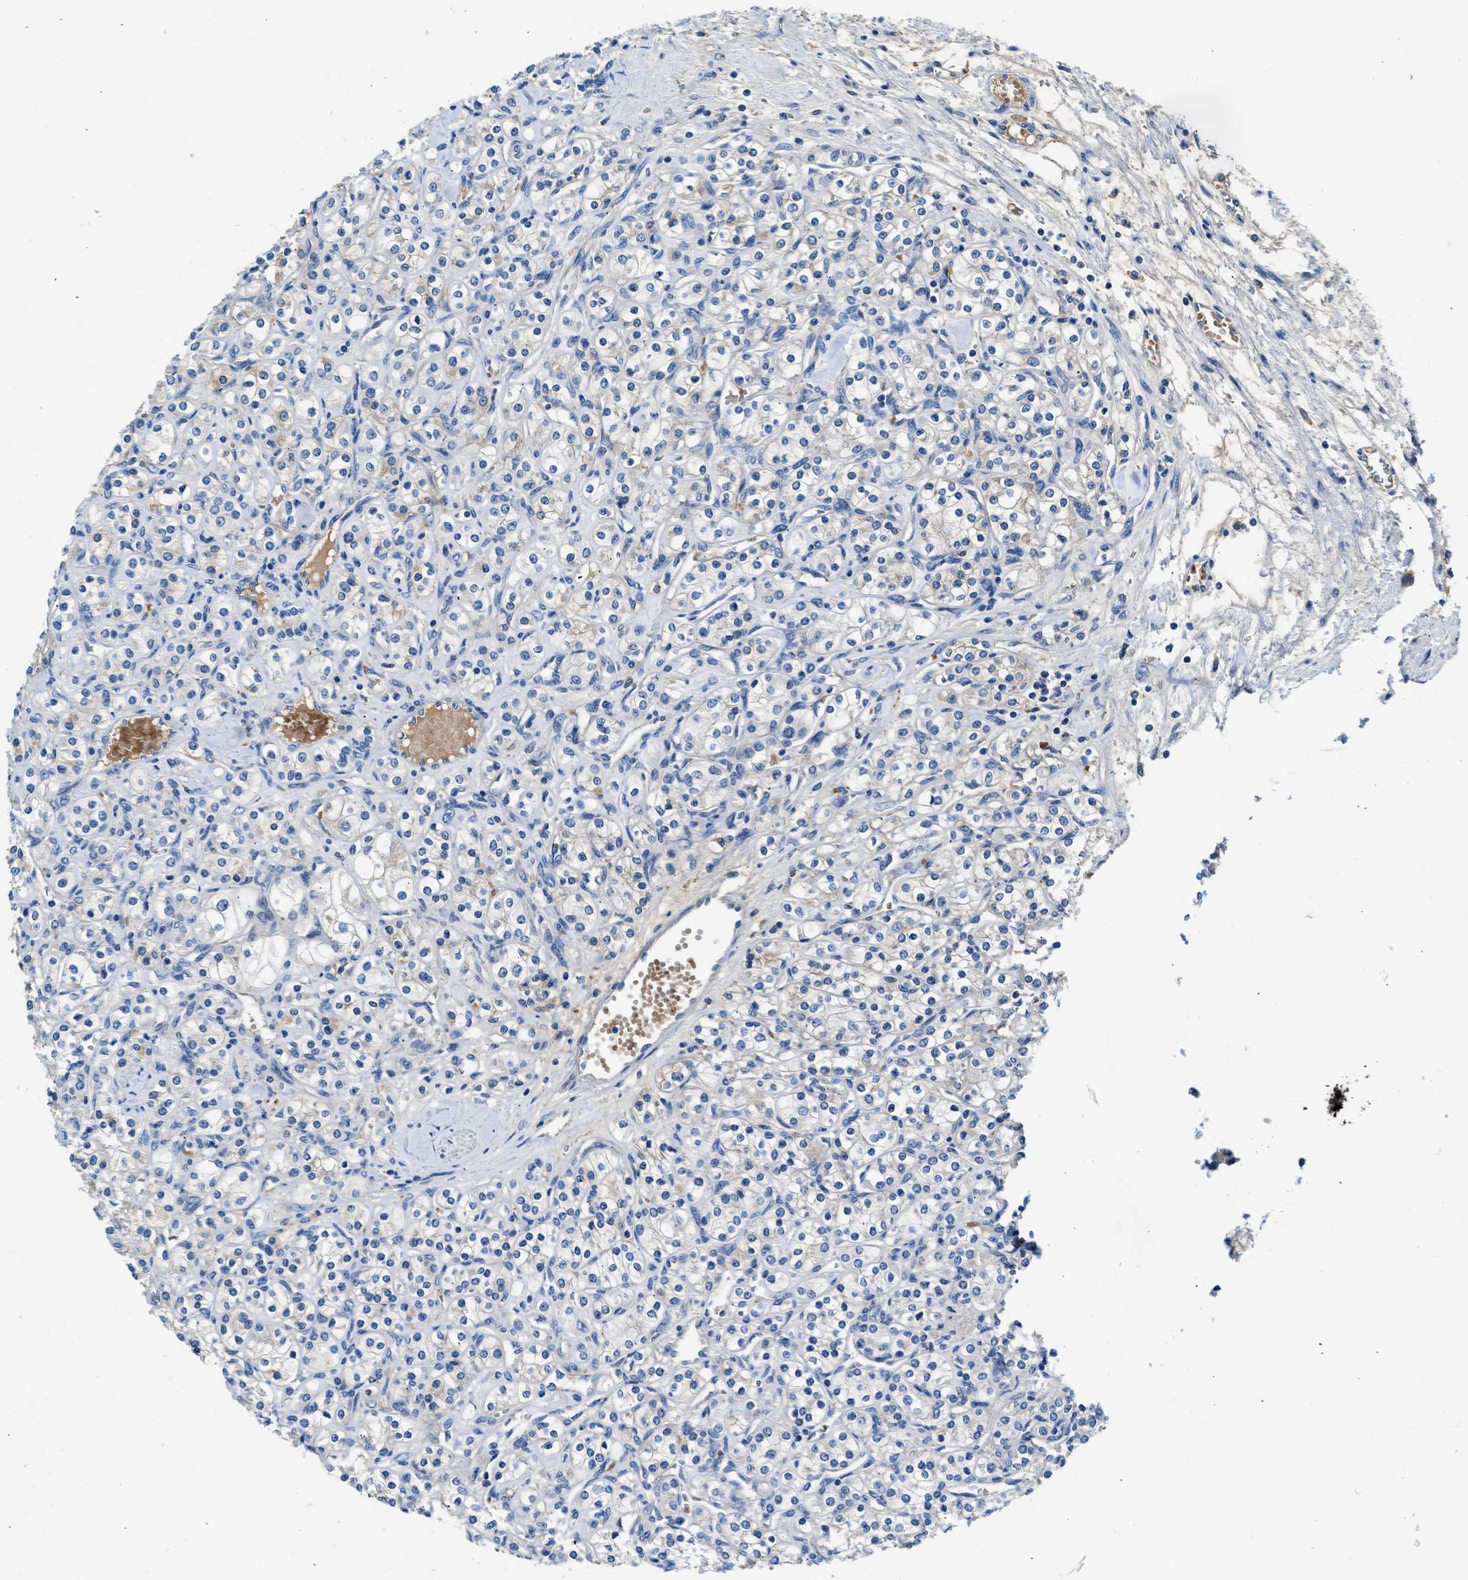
{"staining": {"intensity": "negative", "quantity": "none", "location": "none"}, "tissue": "renal cancer", "cell_type": "Tumor cells", "image_type": "cancer", "snomed": [{"axis": "morphology", "description": "Adenocarcinoma, NOS"}, {"axis": "topography", "description": "Kidney"}], "caption": "A micrograph of renal cancer stained for a protein demonstrates no brown staining in tumor cells.", "gene": "RWDD2B", "patient": {"sex": "male", "age": 77}}